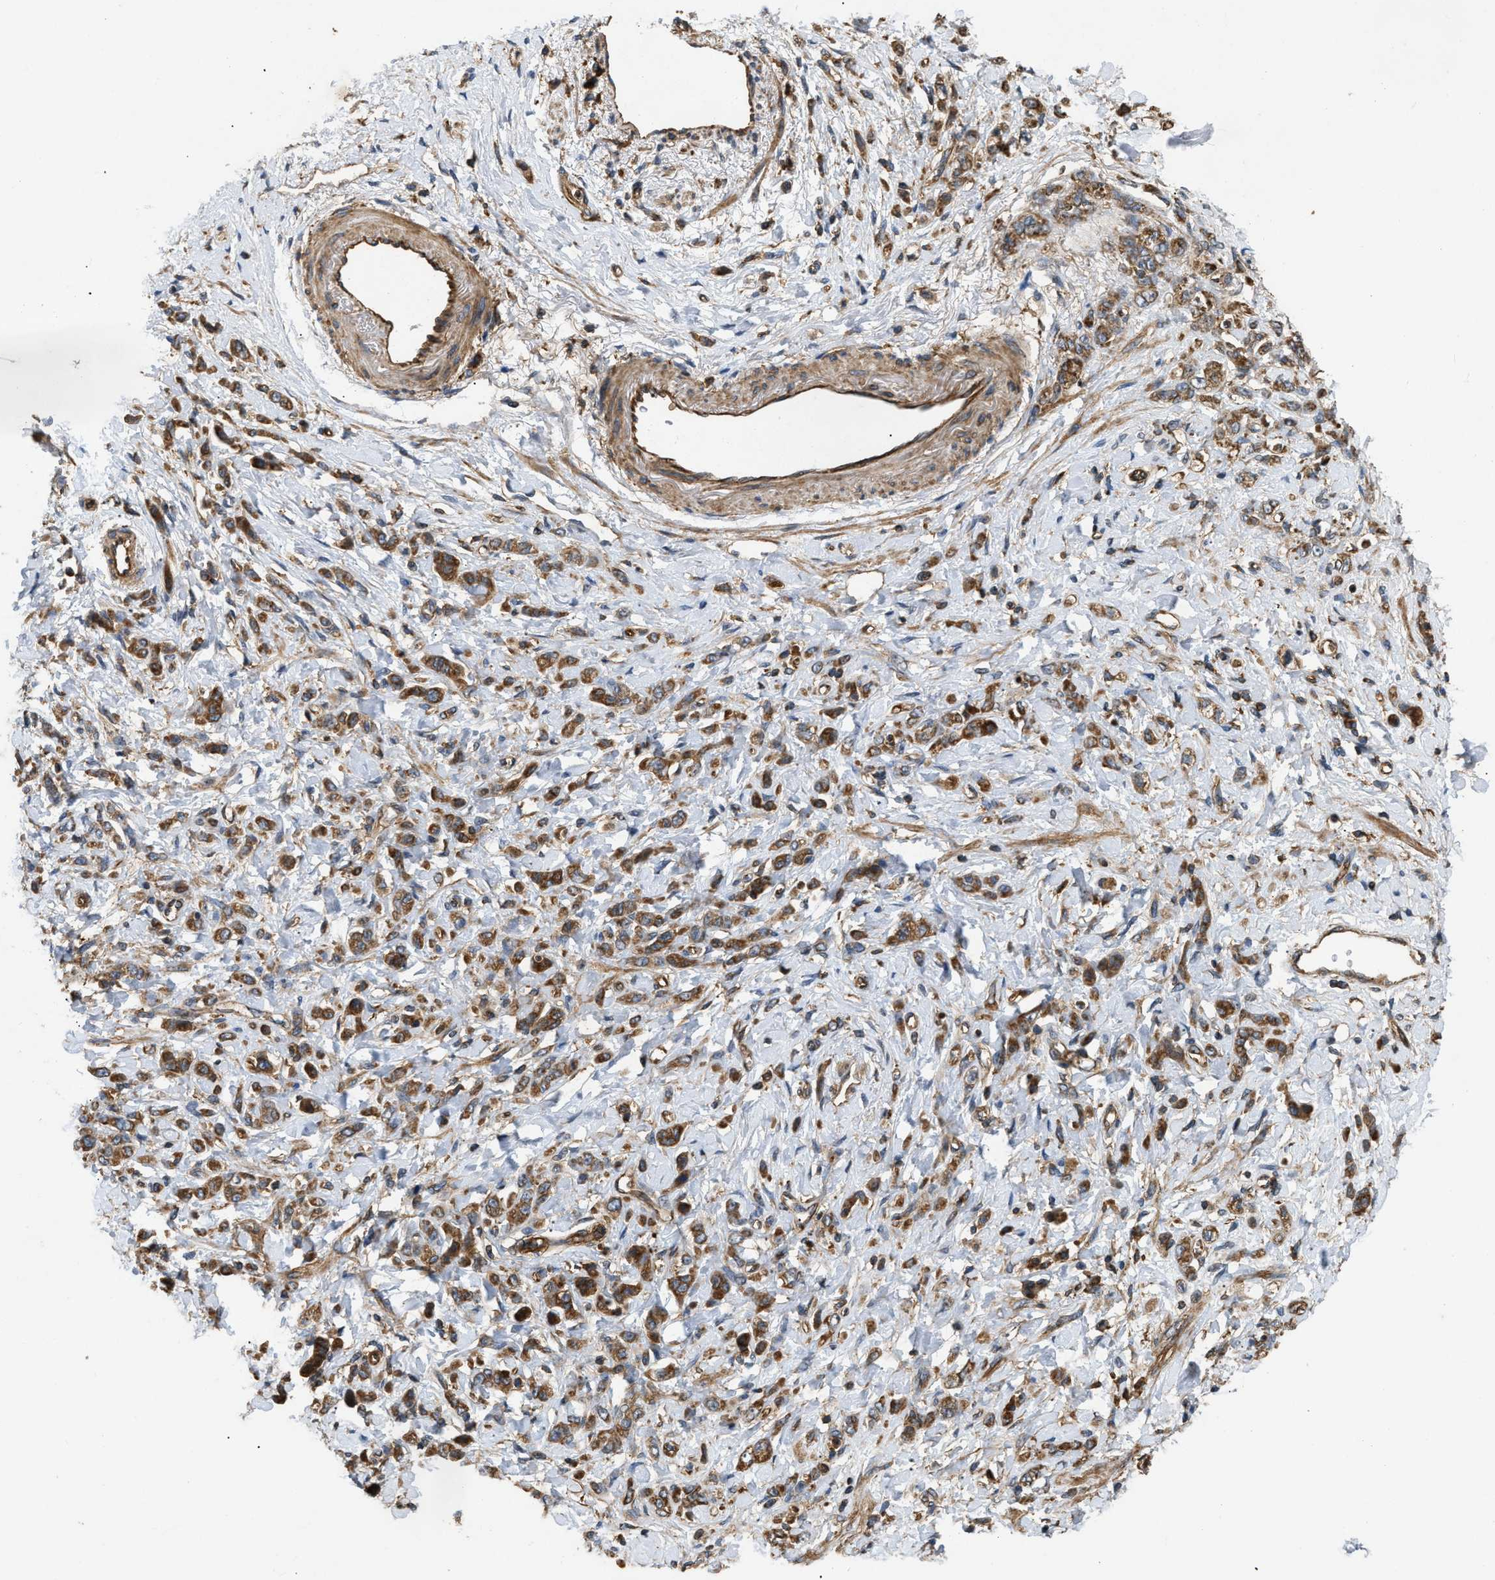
{"staining": {"intensity": "moderate", "quantity": ">75%", "location": "cytoplasmic/membranous"}, "tissue": "stomach cancer", "cell_type": "Tumor cells", "image_type": "cancer", "snomed": [{"axis": "morphology", "description": "Normal tissue, NOS"}, {"axis": "morphology", "description": "Adenocarcinoma, NOS"}, {"axis": "topography", "description": "Stomach"}], "caption": "Immunohistochemical staining of human stomach cancer (adenocarcinoma) shows moderate cytoplasmic/membranous protein staining in approximately >75% of tumor cells. (DAB (3,3'-diaminobenzidine) IHC, brown staining for protein, blue staining for nuclei).", "gene": "GNB4", "patient": {"sex": "male", "age": 82}}